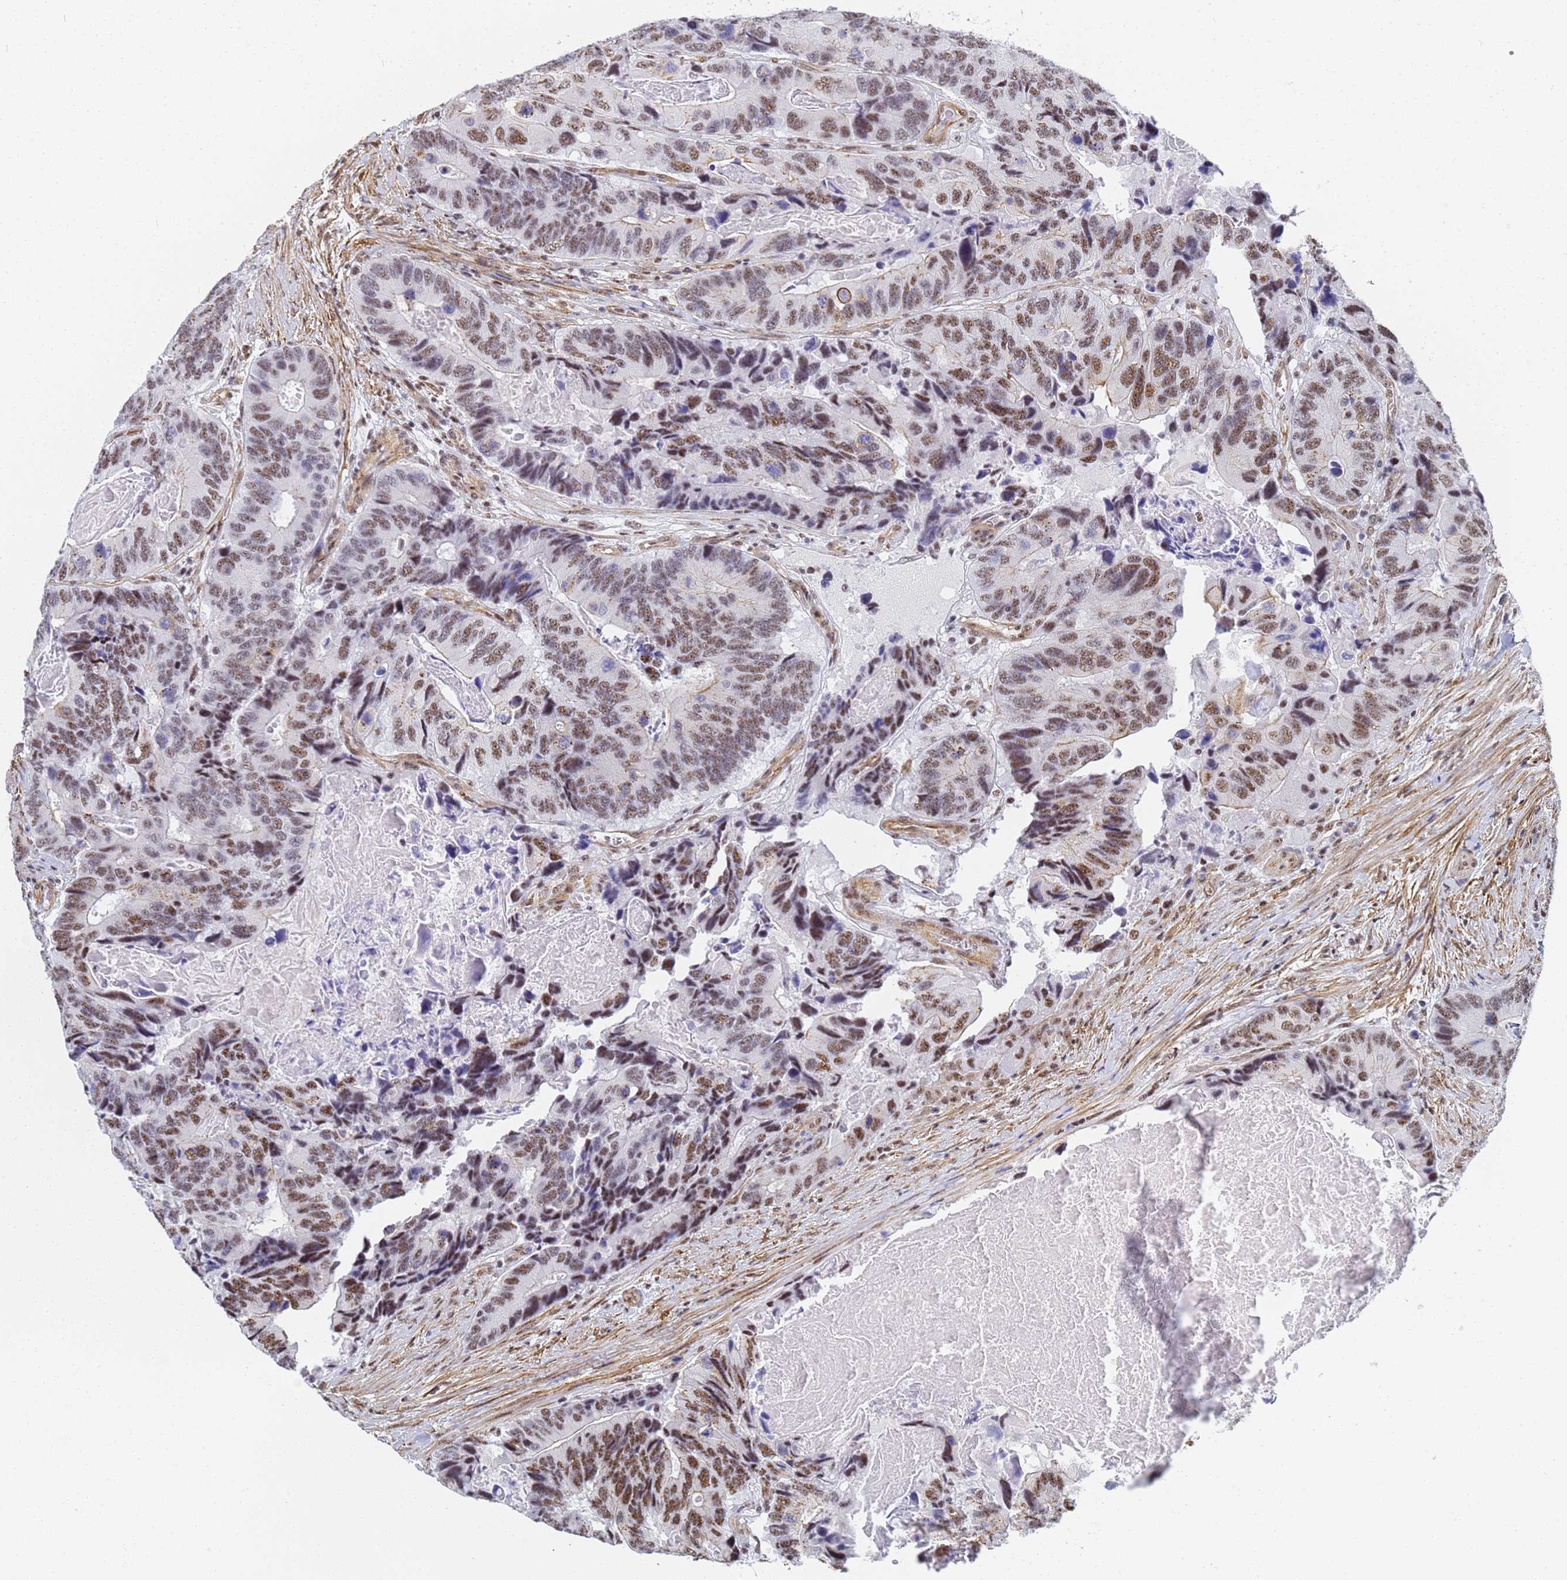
{"staining": {"intensity": "moderate", "quantity": ">75%", "location": "nuclear"}, "tissue": "colorectal cancer", "cell_type": "Tumor cells", "image_type": "cancer", "snomed": [{"axis": "morphology", "description": "Adenocarcinoma, NOS"}, {"axis": "topography", "description": "Colon"}], "caption": "An immunohistochemistry (IHC) photomicrograph of neoplastic tissue is shown. Protein staining in brown highlights moderate nuclear positivity in adenocarcinoma (colorectal) within tumor cells.", "gene": "PRRT4", "patient": {"sex": "male", "age": 84}}